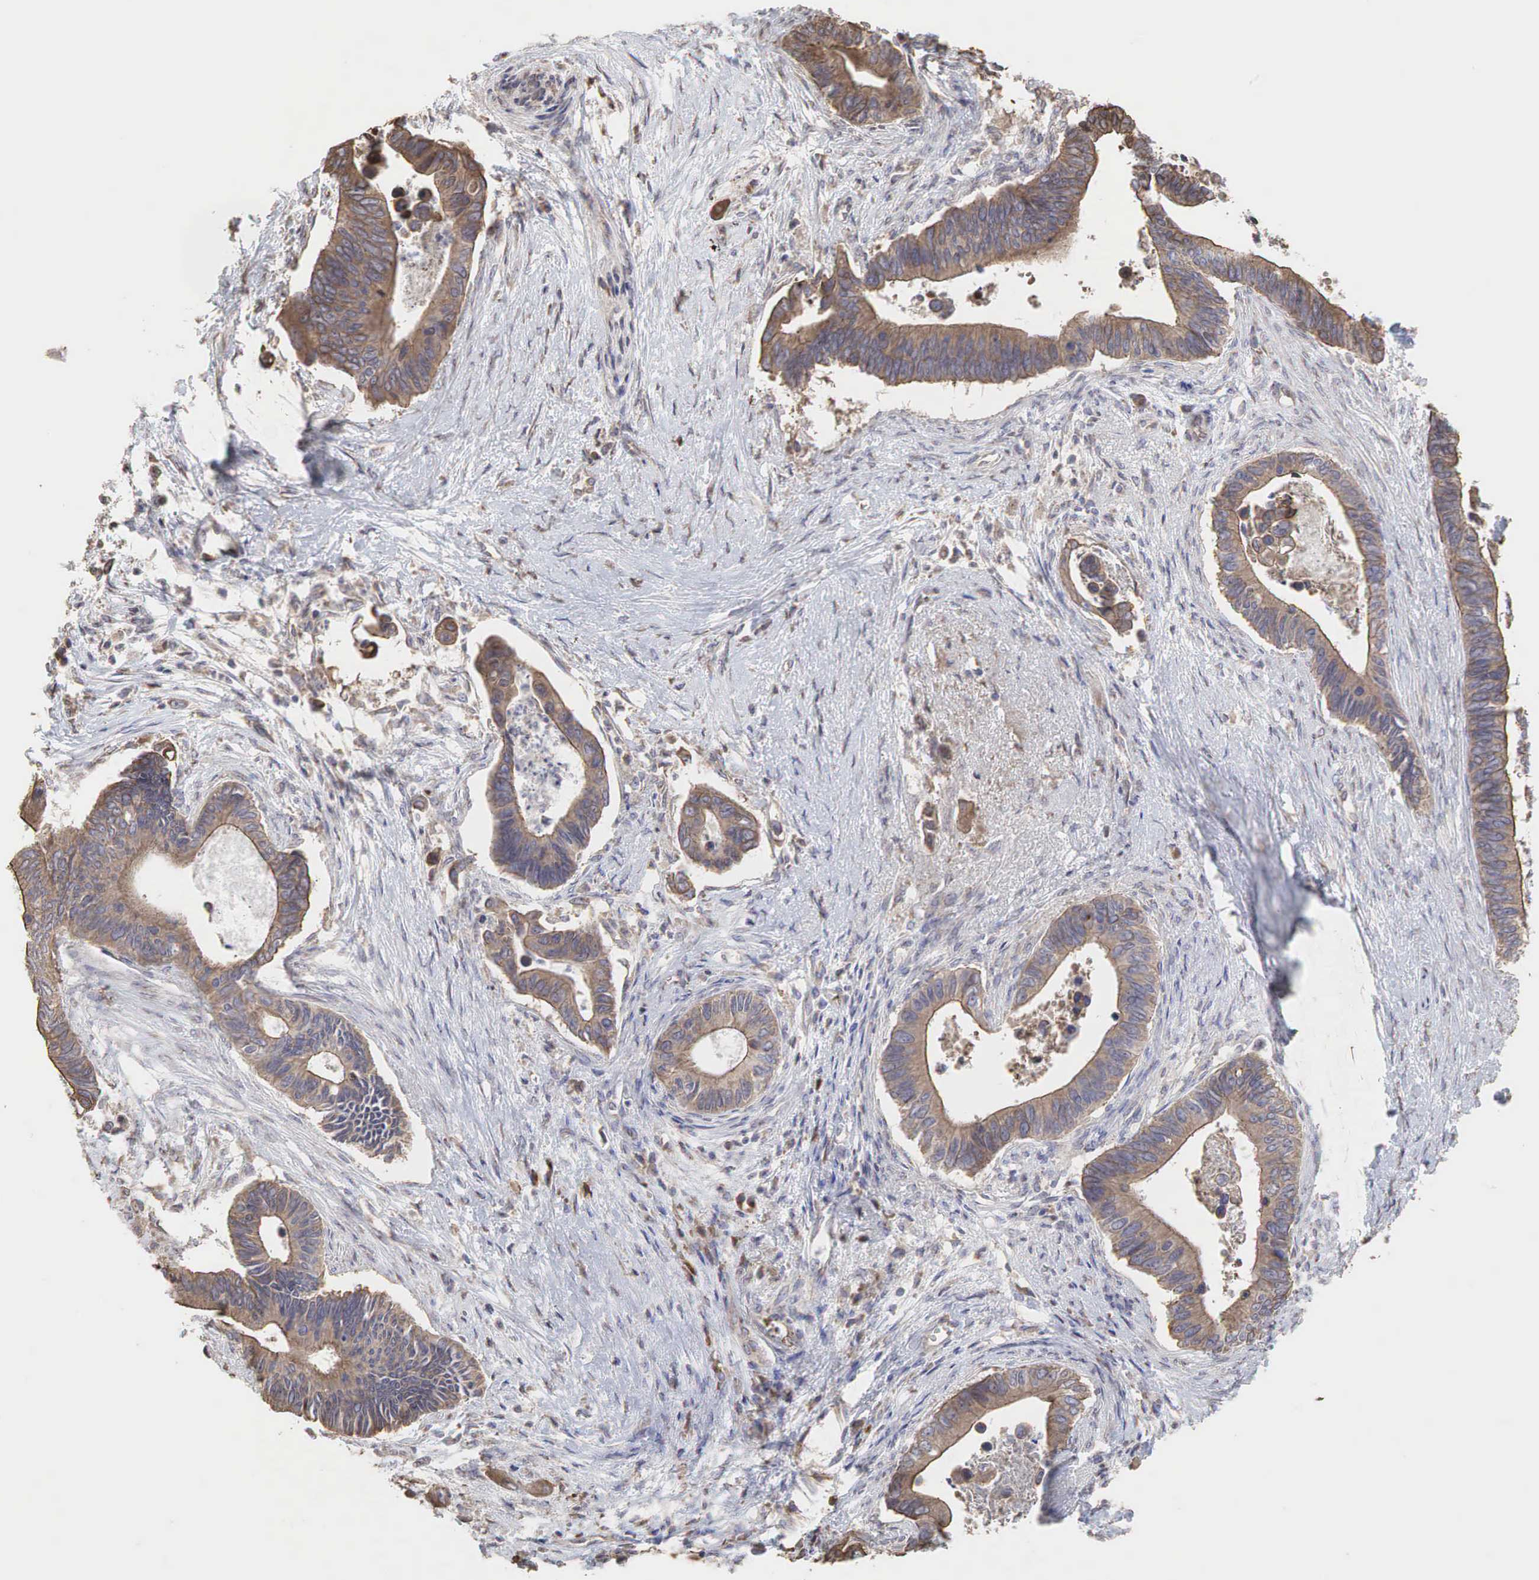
{"staining": {"intensity": "weak", "quantity": ">75%", "location": "cytoplasmic/membranous"}, "tissue": "pancreatic cancer", "cell_type": "Tumor cells", "image_type": "cancer", "snomed": [{"axis": "morphology", "description": "Adenocarcinoma, NOS"}, {"axis": "topography", "description": "Pancreas"}], "caption": "DAB immunohistochemical staining of human pancreatic cancer (adenocarcinoma) reveals weak cytoplasmic/membranous protein staining in about >75% of tumor cells.", "gene": "PABPC5", "patient": {"sex": "female", "age": 70}}